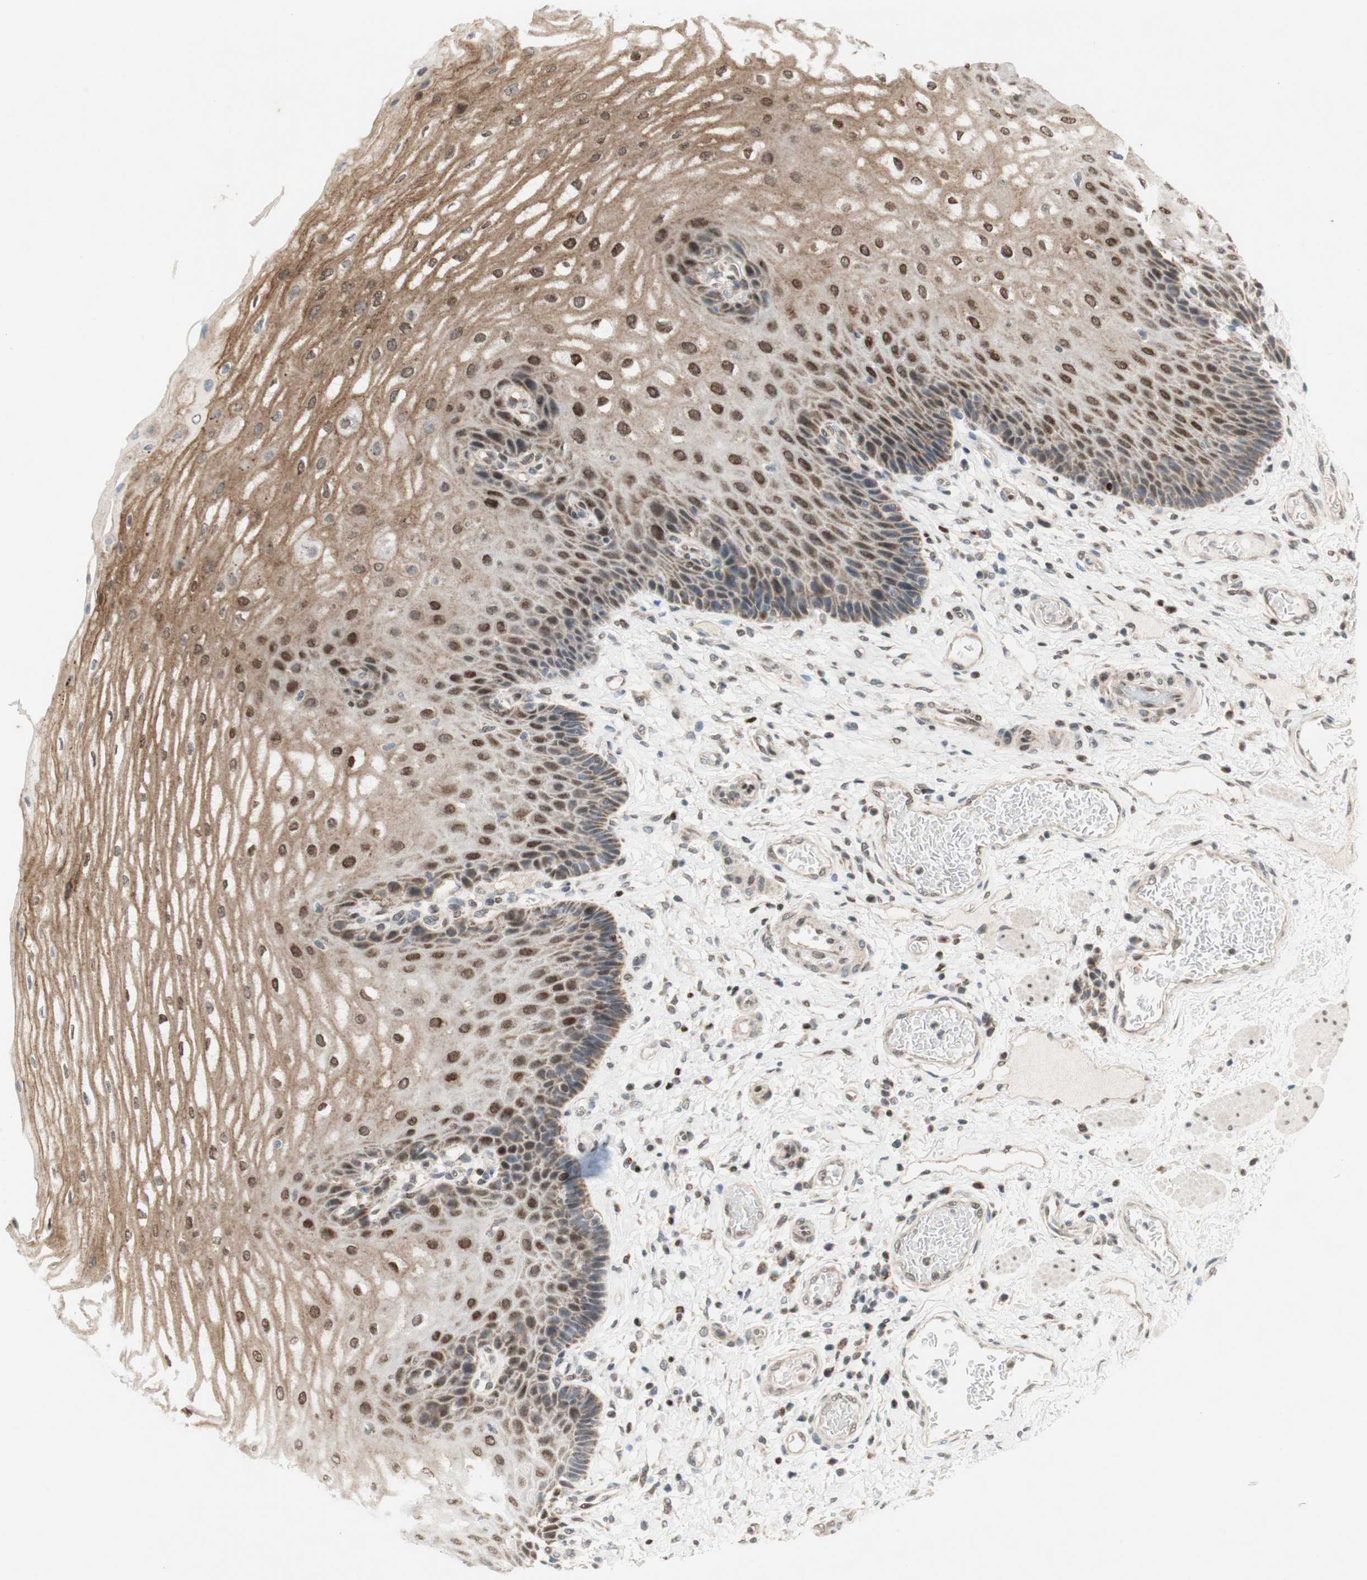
{"staining": {"intensity": "moderate", "quantity": "25%-75%", "location": "cytoplasmic/membranous,nuclear"}, "tissue": "esophagus", "cell_type": "Squamous epithelial cells", "image_type": "normal", "snomed": [{"axis": "morphology", "description": "Normal tissue, NOS"}, {"axis": "topography", "description": "Esophagus"}], "caption": "This is a micrograph of immunohistochemistry (IHC) staining of unremarkable esophagus, which shows moderate positivity in the cytoplasmic/membranous,nuclear of squamous epithelial cells.", "gene": "DNMT3A", "patient": {"sex": "male", "age": 54}}